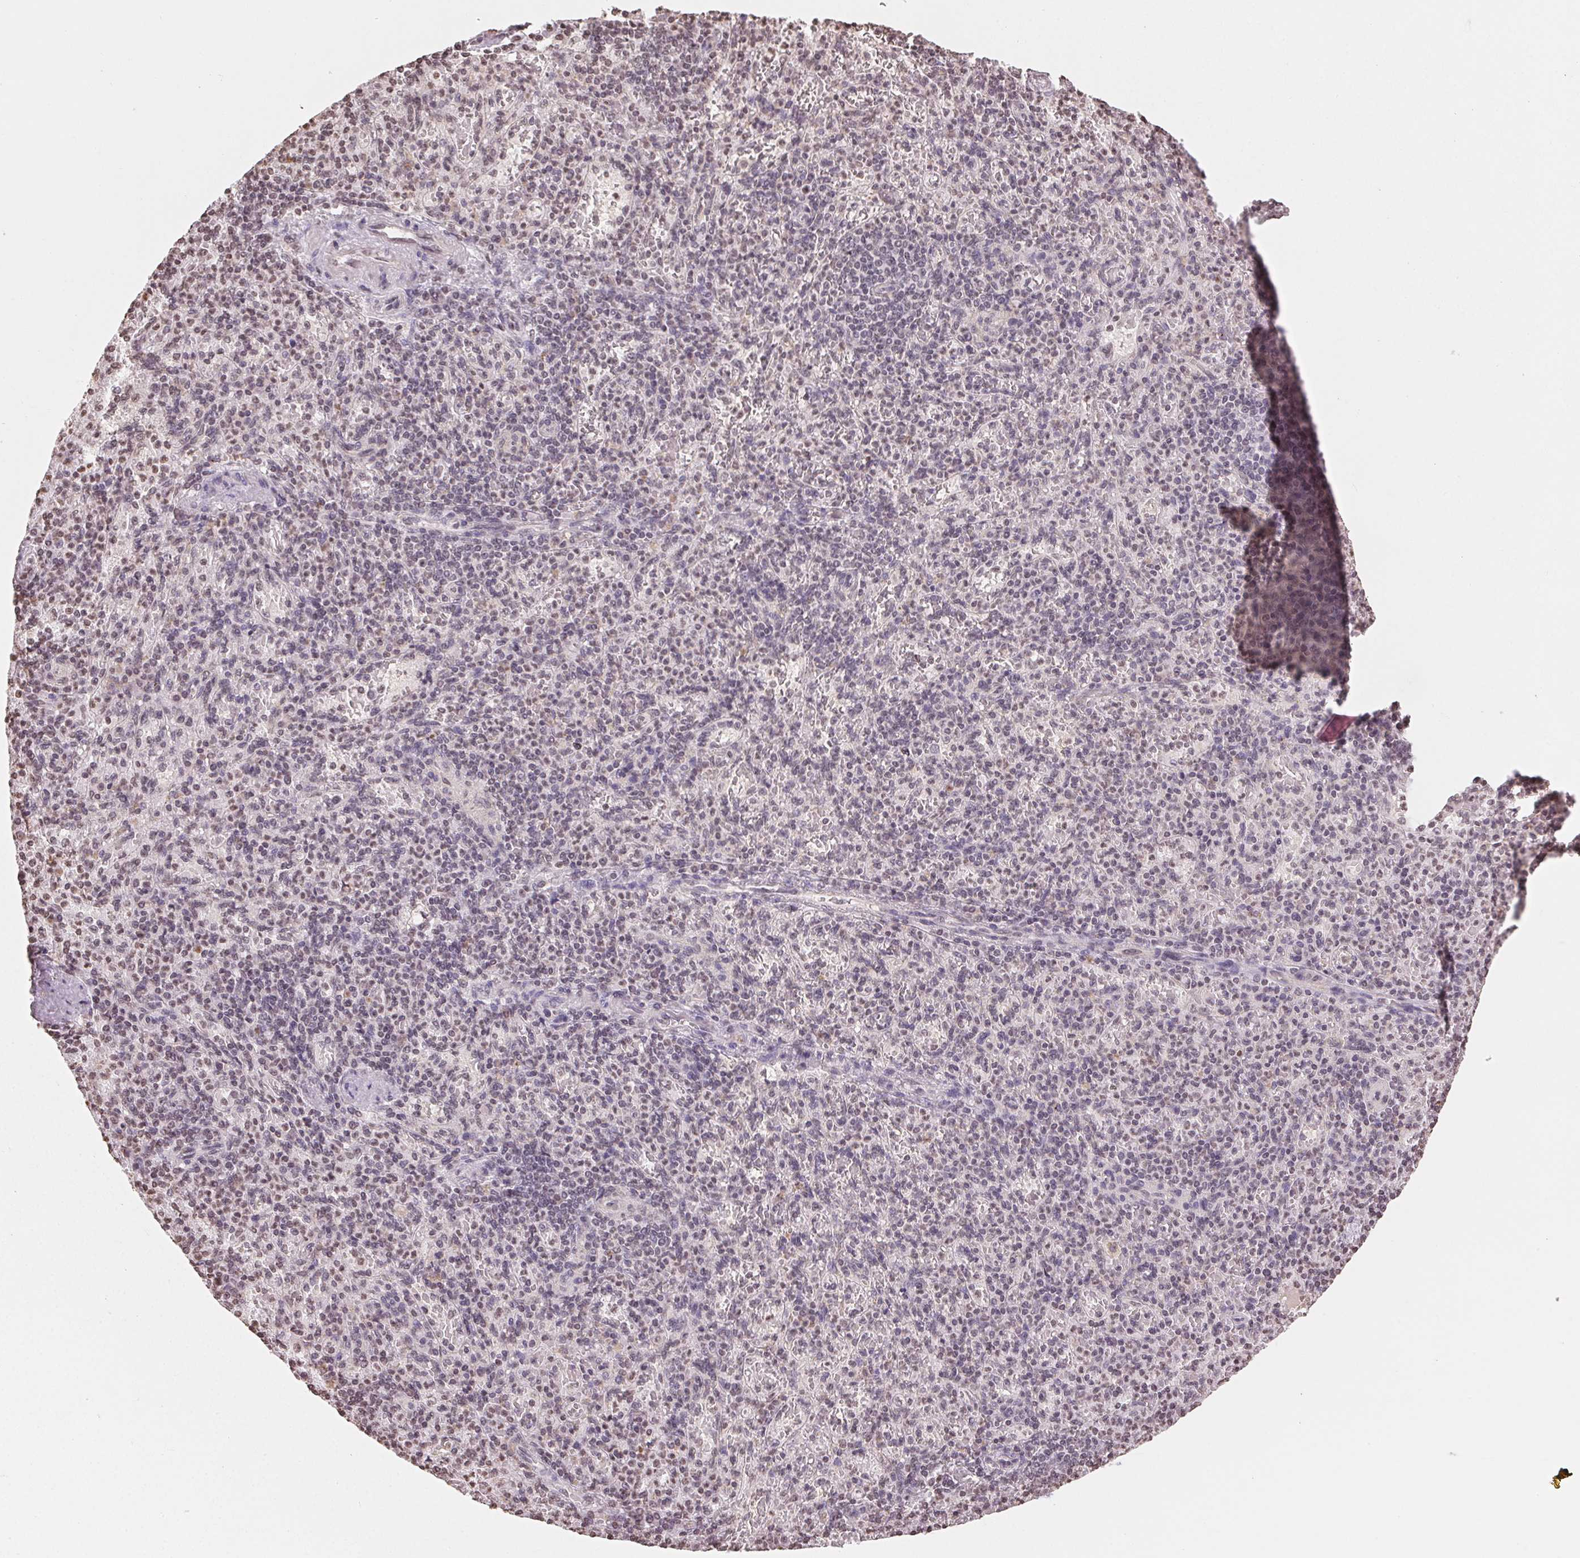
{"staining": {"intensity": "weak", "quantity": "<25%", "location": "nuclear"}, "tissue": "spleen", "cell_type": "Cells in red pulp", "image_type": "normal", "snomed": [{"axis": "morphology", "description": "Normal tissue, NOS"}, {"axis": "topography", "description": "Spleen"}], "caption": "A histopathology image of human spleen is negative for staining in cells in red pulp.", "gene": "TBP", "patient": {"sex": "female", "age": 74}}